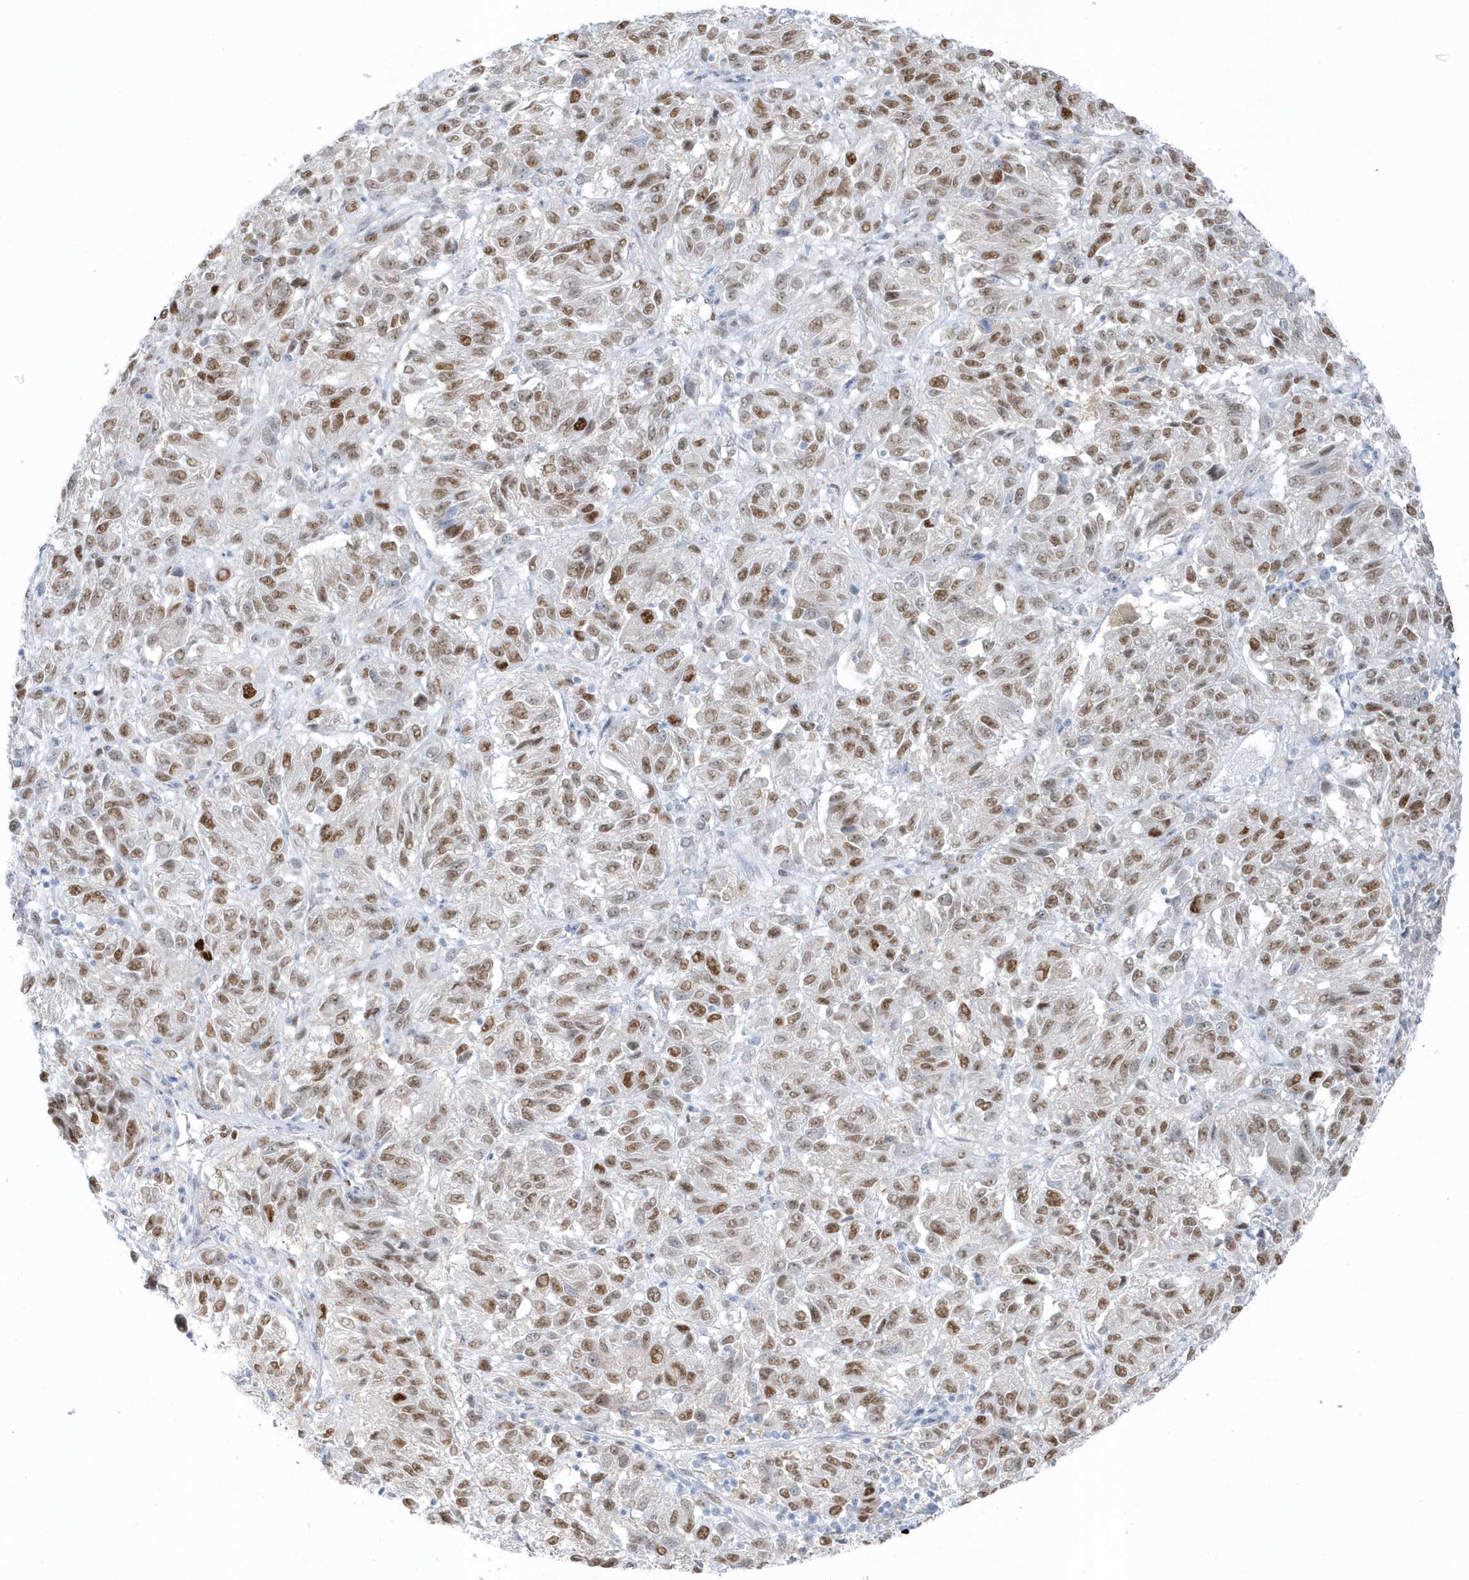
{"staining": {"intensity": "moderate", "quantity": ">75%", "location": "nuclear"}, "tissue": "melanoma", "cell_type": "Tumor cells", "image_type": "cancer", "snomed": [{"axis": "morphology", "description": "Malignant melanoma, Metastatic site"}, {"axis": "topography", "description": "Lung"}], "caption": "IHC of melanoma reveals medium levels of moderate nuclear expression in about >75% of tumor cells.", "gene": "SMIM34", "patient": {"sex": "male", "age": 64}}